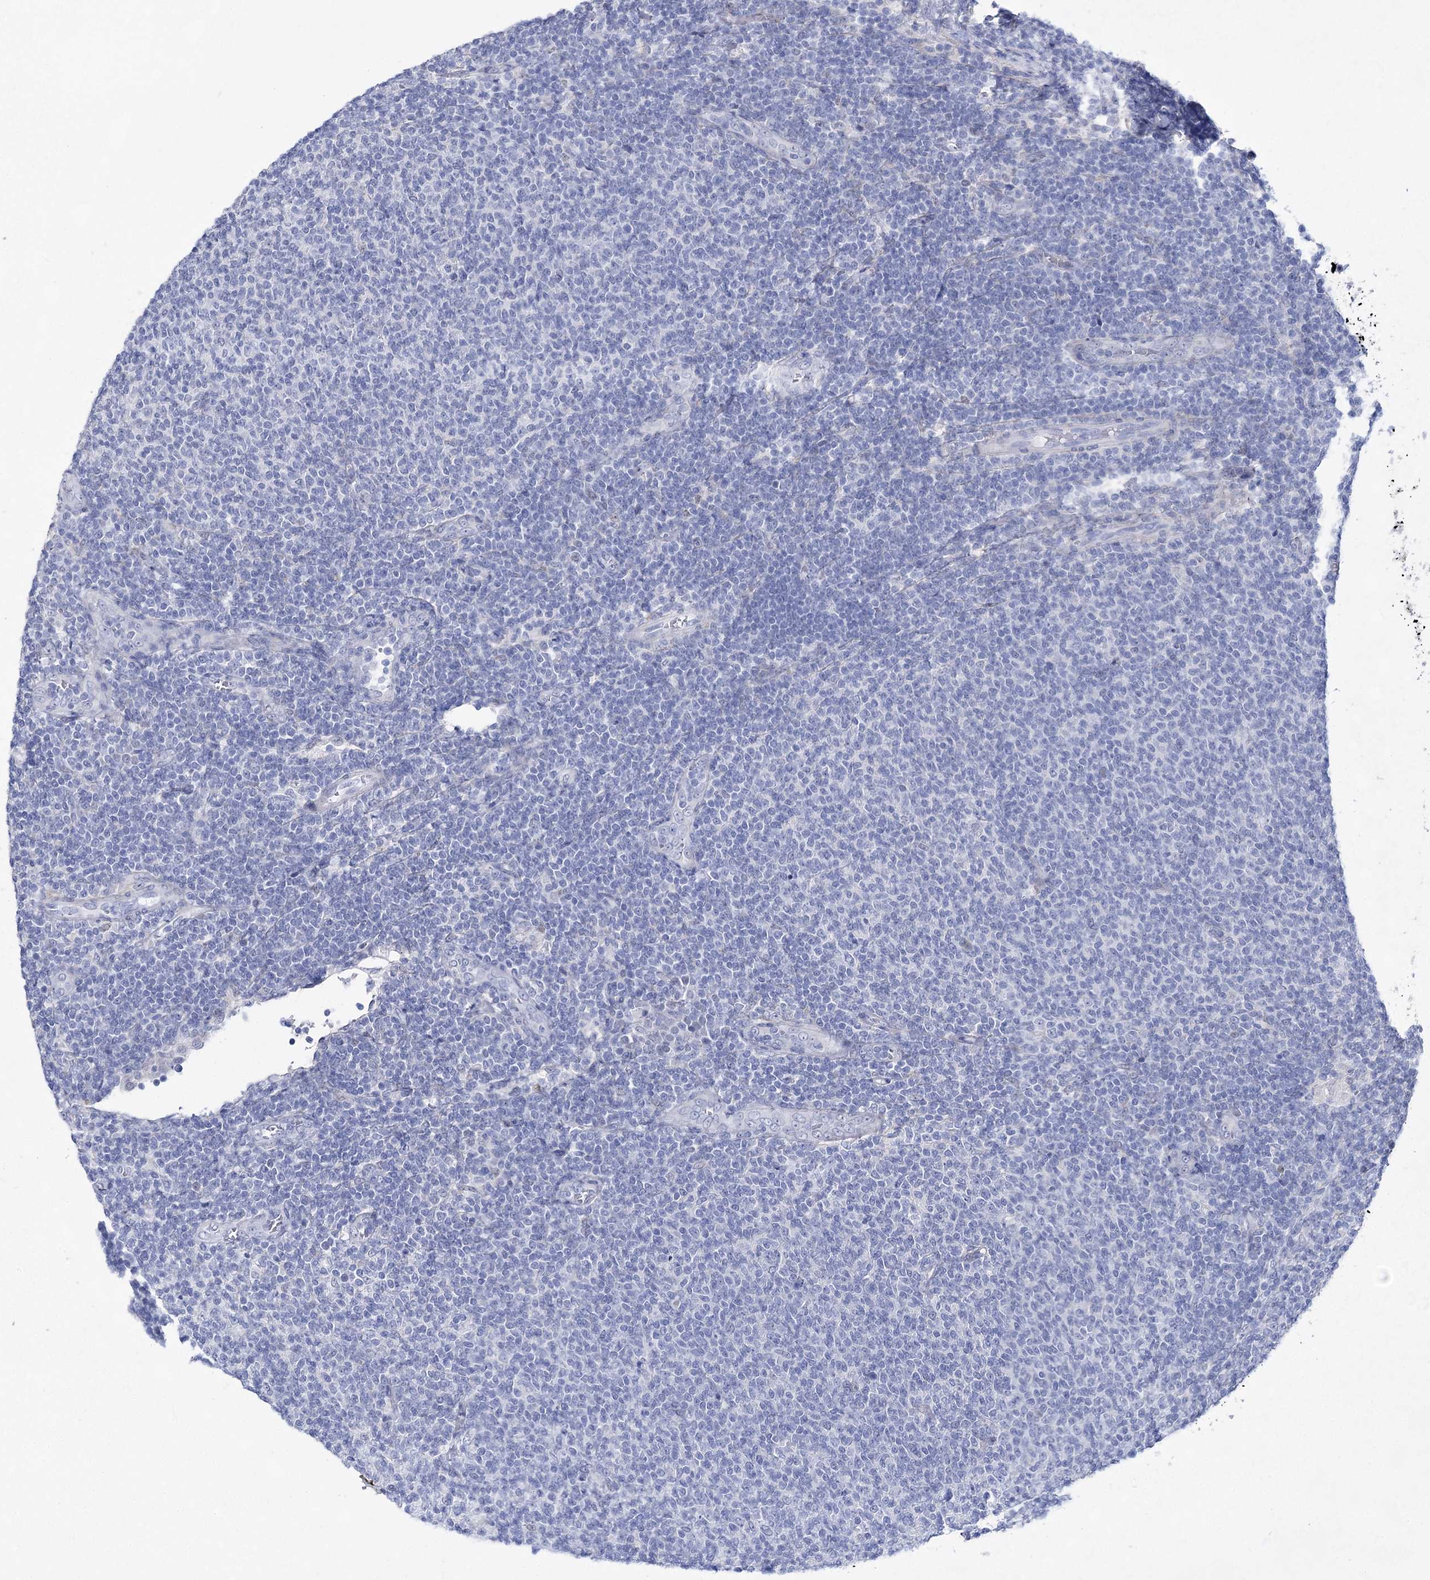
{"staining": {"intensity": "negative", "quantity": "none", "location": "none"}, "tissue": "lymphoma", "cell_type": "Tumor cells", "image_type": "cancer", "snomed": [{"axis": "morphology", "description": "Malignant lymphoma, non-Hodgkin's type, Low grade"}, {"axis": "topography", "description": "Lymph node"}], "caption": "Immunohistochemistry (IHC) of human low-grade malignant lymphoma, non-Hodgkin's type reveals no positivity in tumor cells.", "gene": "UGDH", "patient": {"sex": "male", "age": 66}}